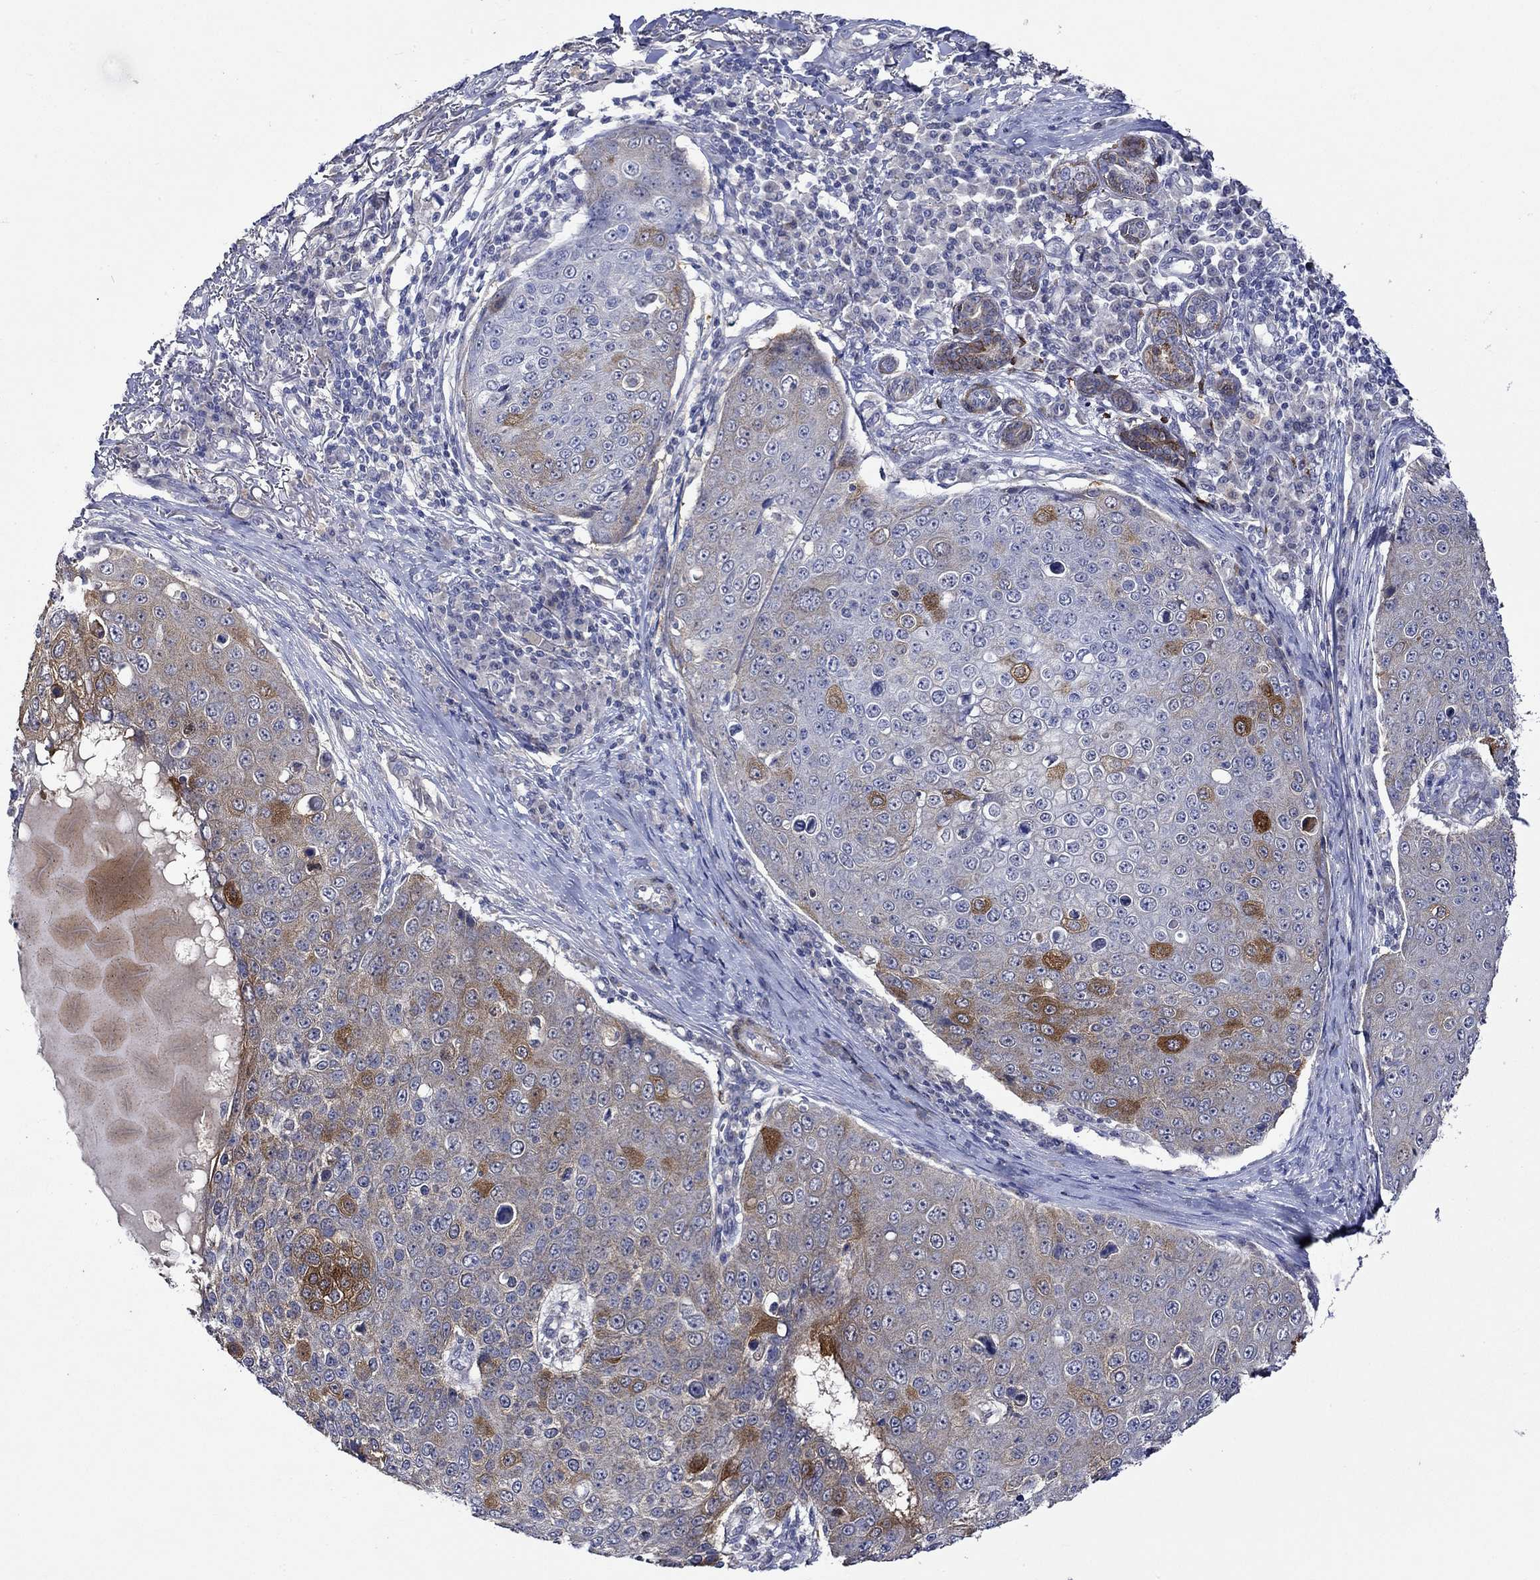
{"staining": {"intensity": "strong", "quantity": "<25%", "location": "cytoplasmic/membranous"}, "tissue": "skin cancer", "cell_type": "Tumor cells", "image_type": "cancer", "snomed": [{"axis": "morphology", "description": "Squamous cell carcinoma, NOS"}, {"axis": "topography", "description": "Skin"}], "caption": "This histopathology image demonstrates immunohistochemistry (IHC) staining of squamous cell carcinoma (skin), with medium strong cytoplasmic/membranous expression in about <25% of tumor cells.", "gene": "CRYAB", "patient": {"sex": "male", "age": 71}}